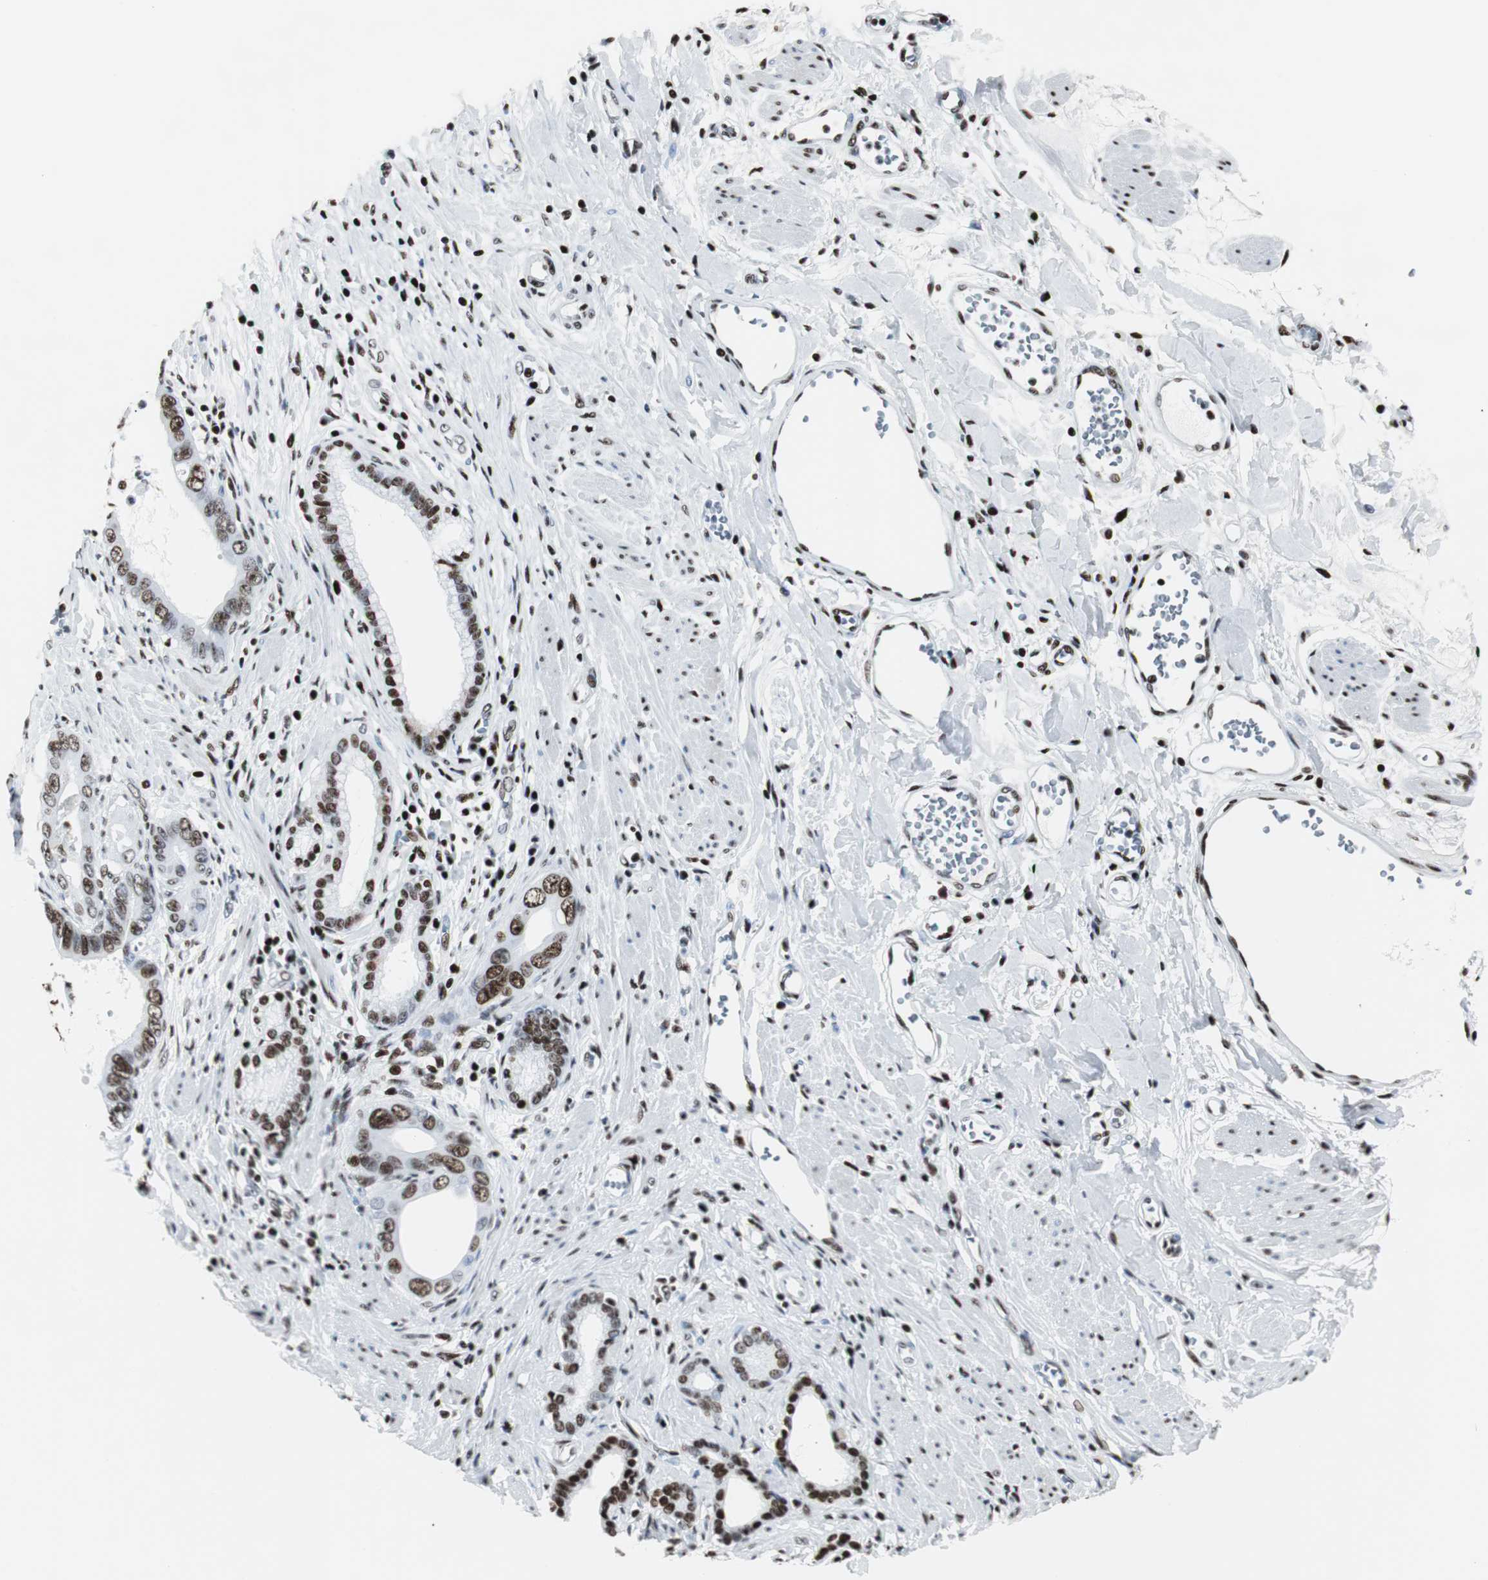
{"staining": {"intensity": "moderate", "quantity": ">75%", "location": "nuclear"}, "tissue": "pancreatic cancer", "cell_type": "Tumor cells", "image_type": "cancer", "snomed": [{"axis": "morphology", "description": "Normal tissue, NOS"}, {"axis": "topography", "description": "Lymph node"}], "caption": "Tumor cells exhibit medium levels of moderate nuclear positivity in about >75% of cells in human pancreatic cancer.", "gene": "NCL", "patient": {"sex": "male", "age": 50}}